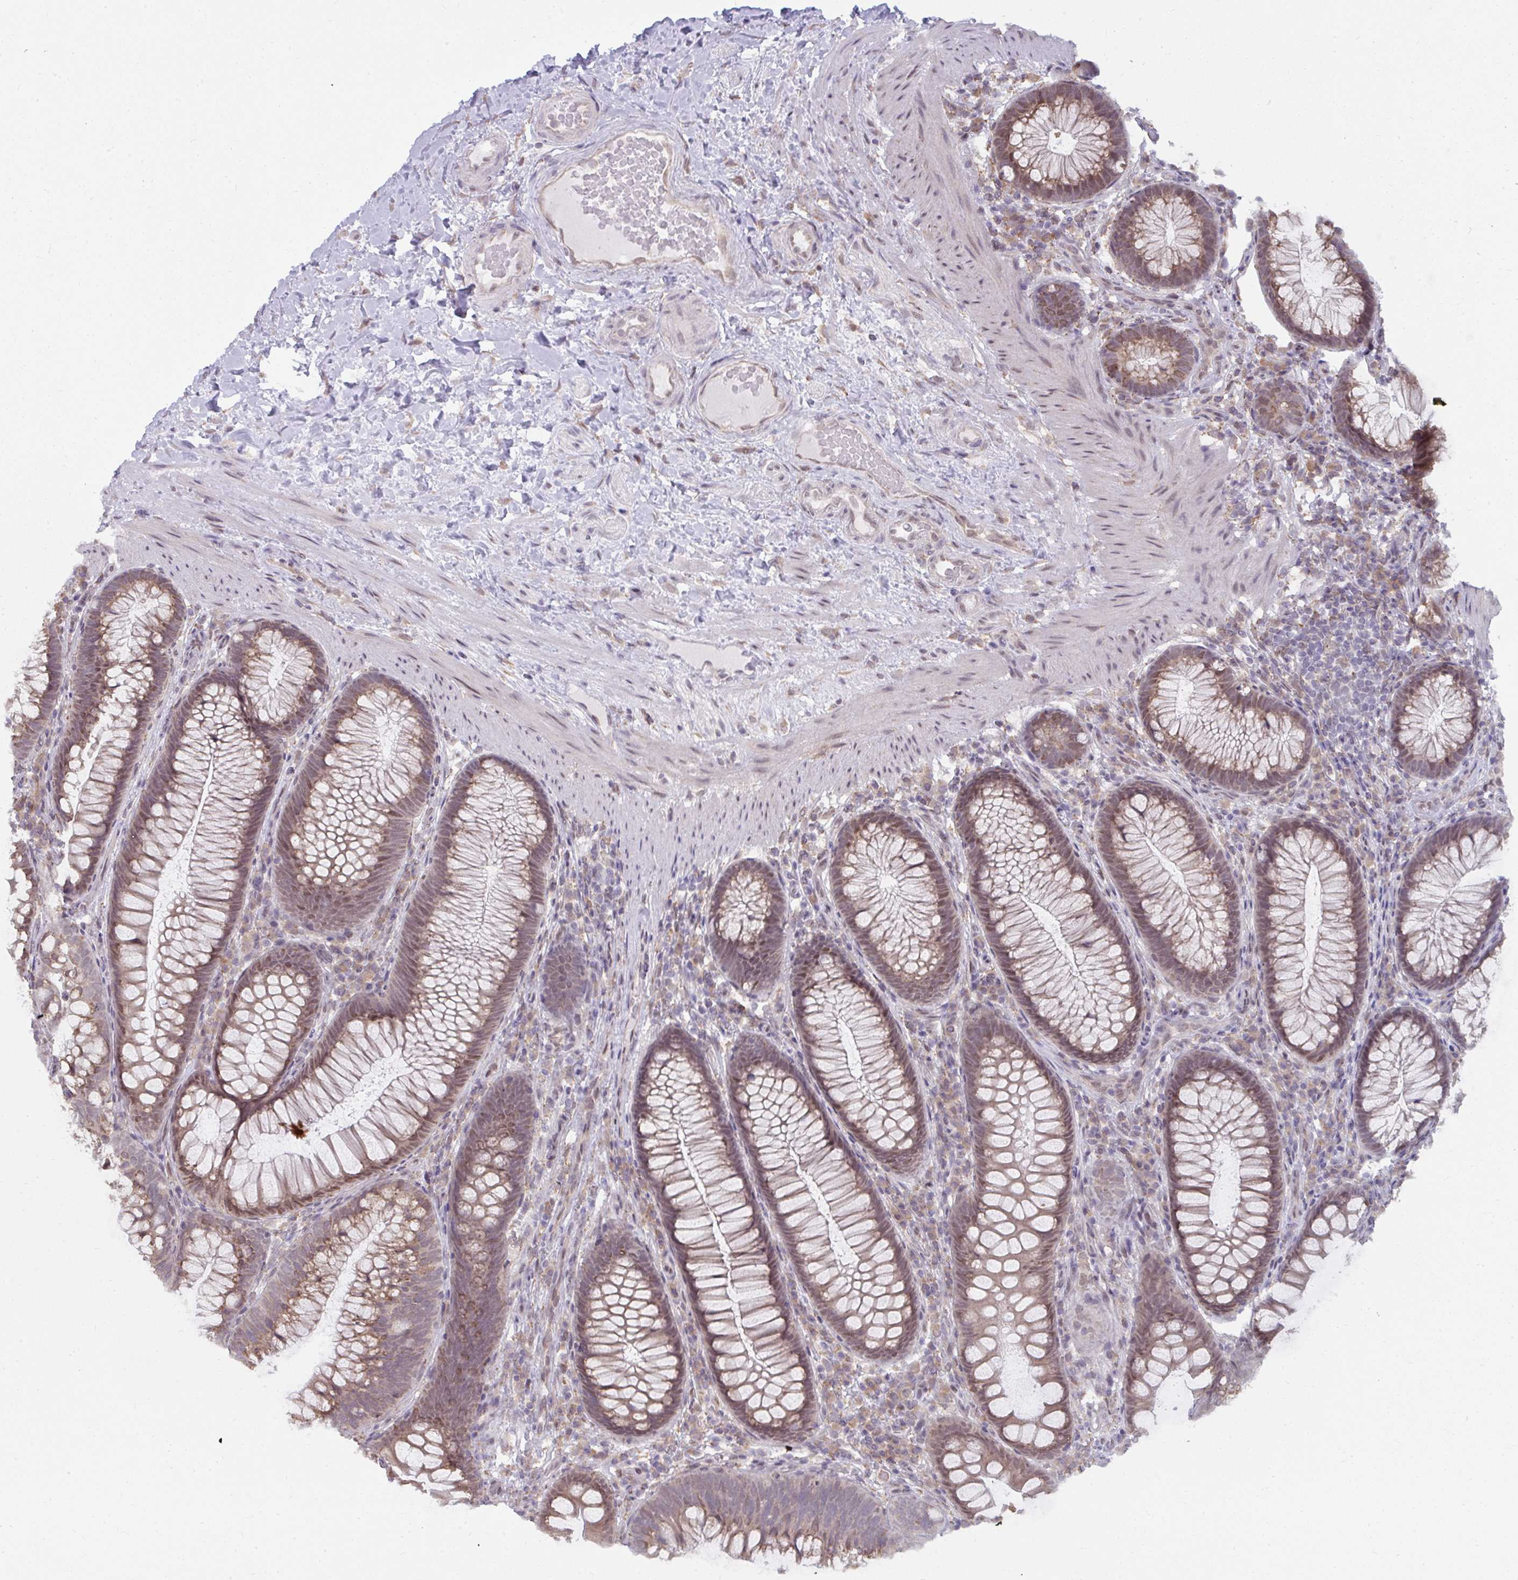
{"staining": {"intensity": "weak", "quantity": ">75%", "location": "nuclear"}, "tissue": "colon", "cell_type": "Endothelial cells", "image_type": "normal", "snomed": [{"axis": "morphology", "description": "Normal tissue, NOS"}, {"axis": "morphology", "description": "Adenoma, NOS"}, {"axis": "topography", "description": "Soft tissue"}, {"axis": "topography", "description": "Colon"}], "caption": "Protein expression by immunohistochemistry (IHC) demonstrates weak nuclear staining in about >75% of endothelial cells in benign colon.", "gene": "NMNAT1", "patient": {"sex": "male", "age": 47}}